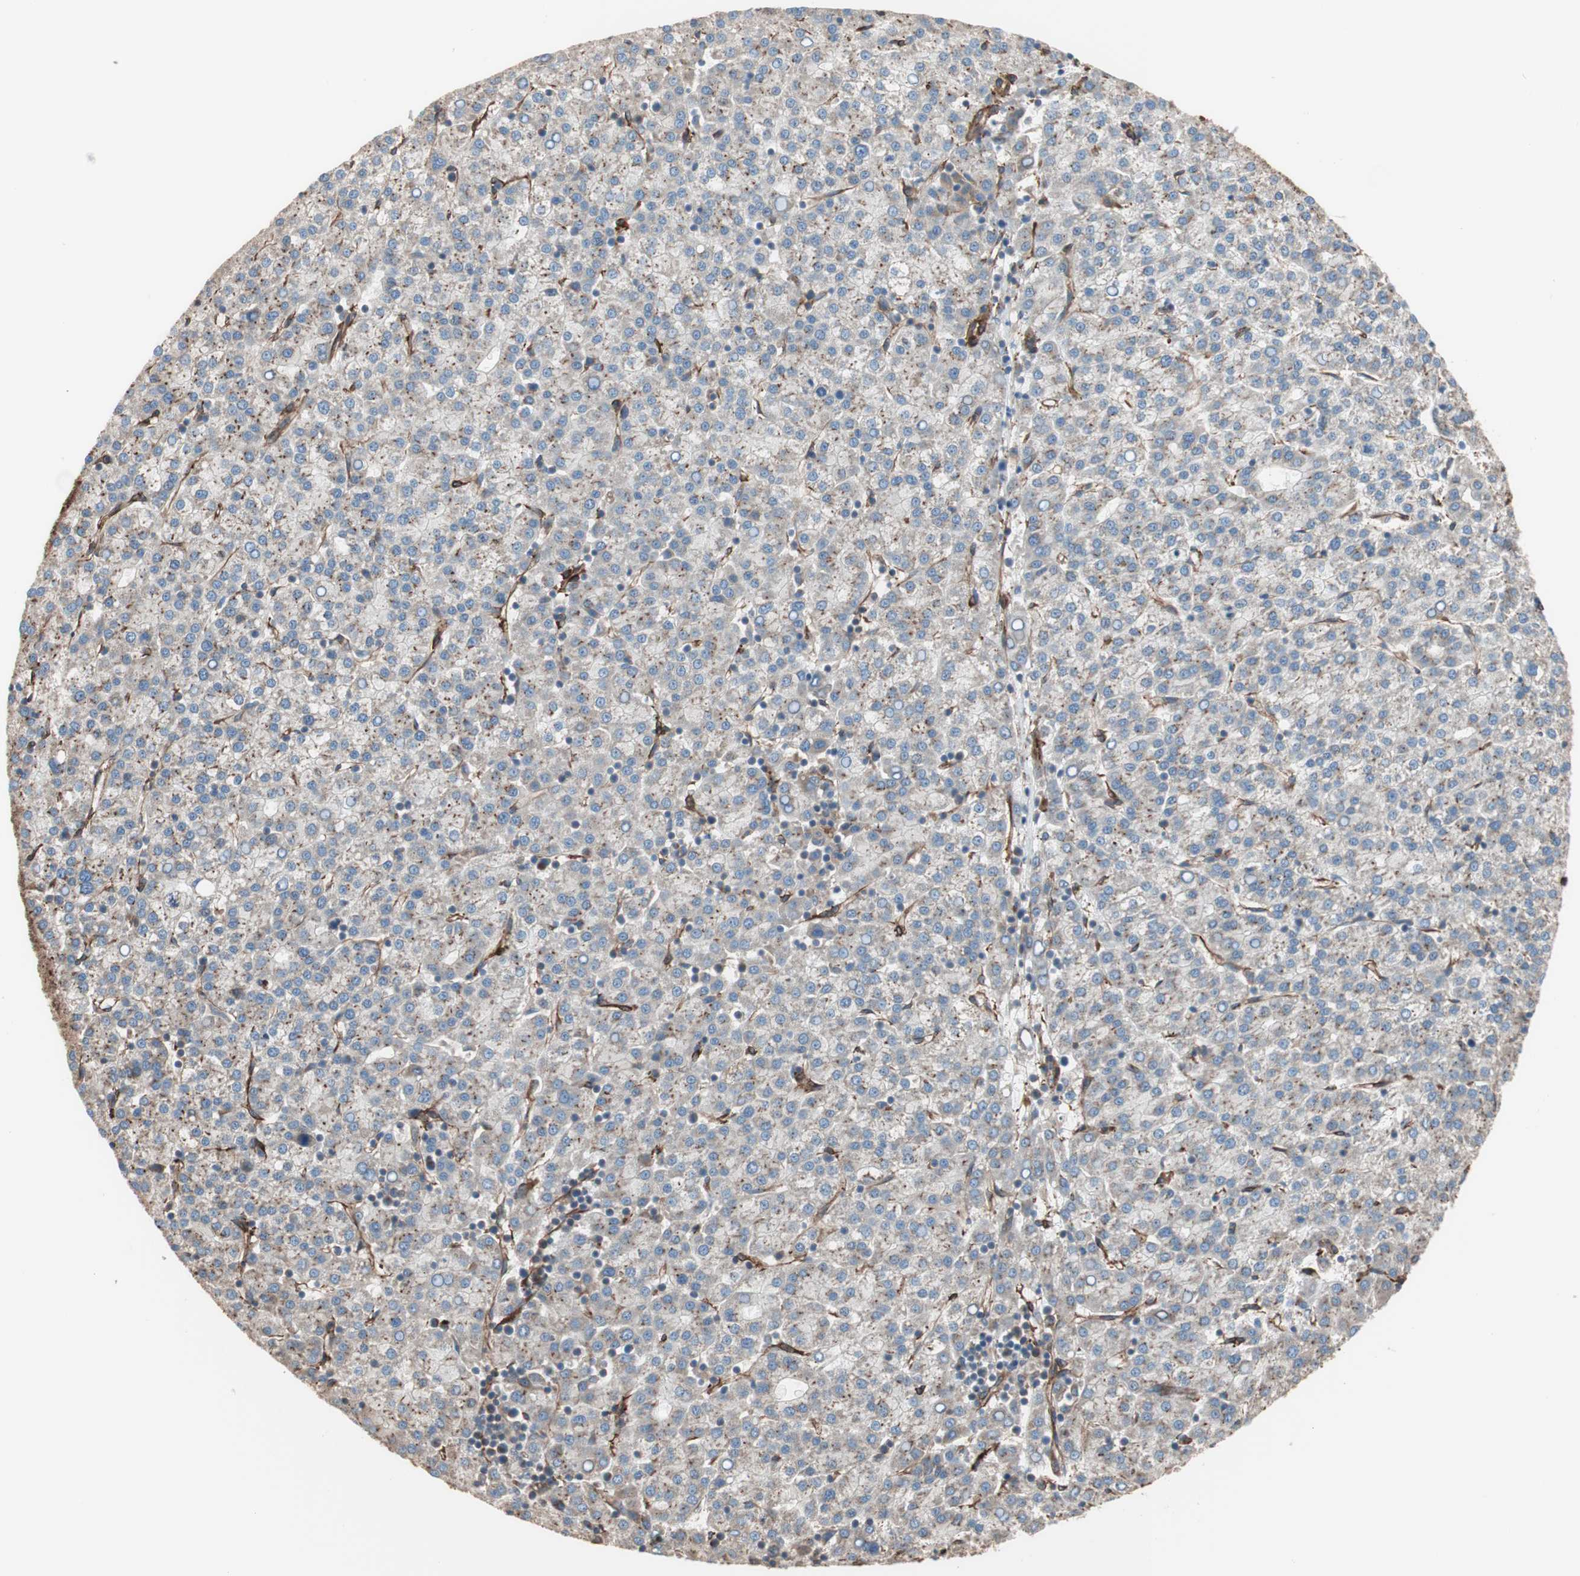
{"staining": {"intensity": "weak", "quantity": ">75%", "location": "cytoplasmic/membranous"}, "tissue": "liver cancer", "cell_type": "Tumor cells", "image_type": "cancer", "snomed": [{"axis": "morphology", "description": "Carcinoma, Hepatocellular, NOS"}, {"axis": "topography", "description": "Liver"}], "caption": "This image displays IHC staining of human liver hepatocellular carcinoma, with low weak cytoplasmic/membranous expression in approximately >75% of tumor cells.", "gene": "GPSM2", "patient": {"sex": "female", "age": 58}}